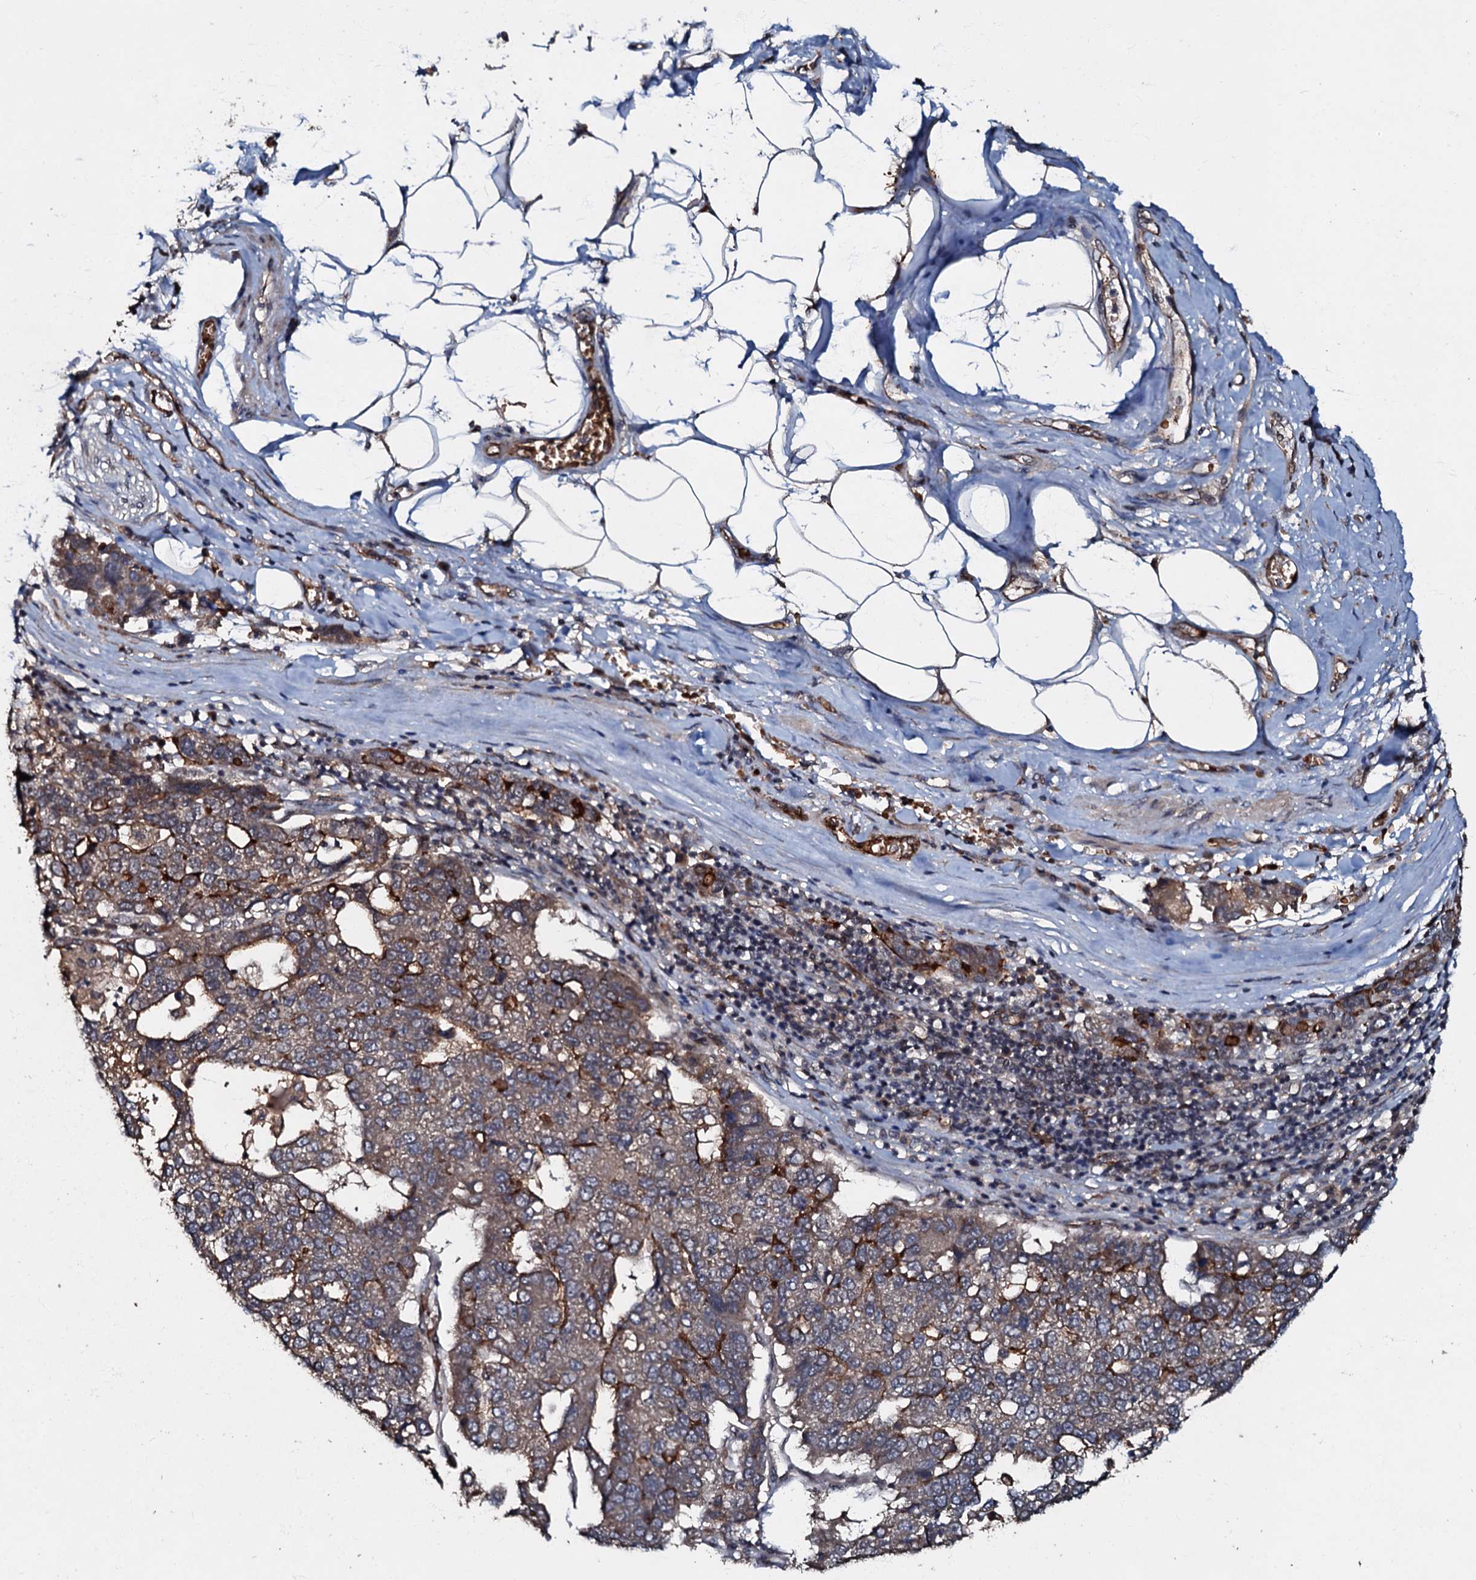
{"staining": {"intensity": "moderate", "quantity": "<25%", "location": "cytoplasmic/membranous"}, "tissue": "pancreatic cancer", "cell_type": "Tumor cells", "image_type": "cancer", "snomed": [{"axis": "morphology", "description": "Adenocarcinoma, NOS"}, {"axis": "topography", "description": "Pancreas"}], "caption": "IHC (DAB) staining of human adenocarcinoma (pancreatic) reveals moderate cytoplasmic/membranous protein positivity in about <25% of tumor cells. (IHC, brightfield microscopy, high magnification).", "gene": "MANSC4", "patient": {"sex": "female", "age": 61}}